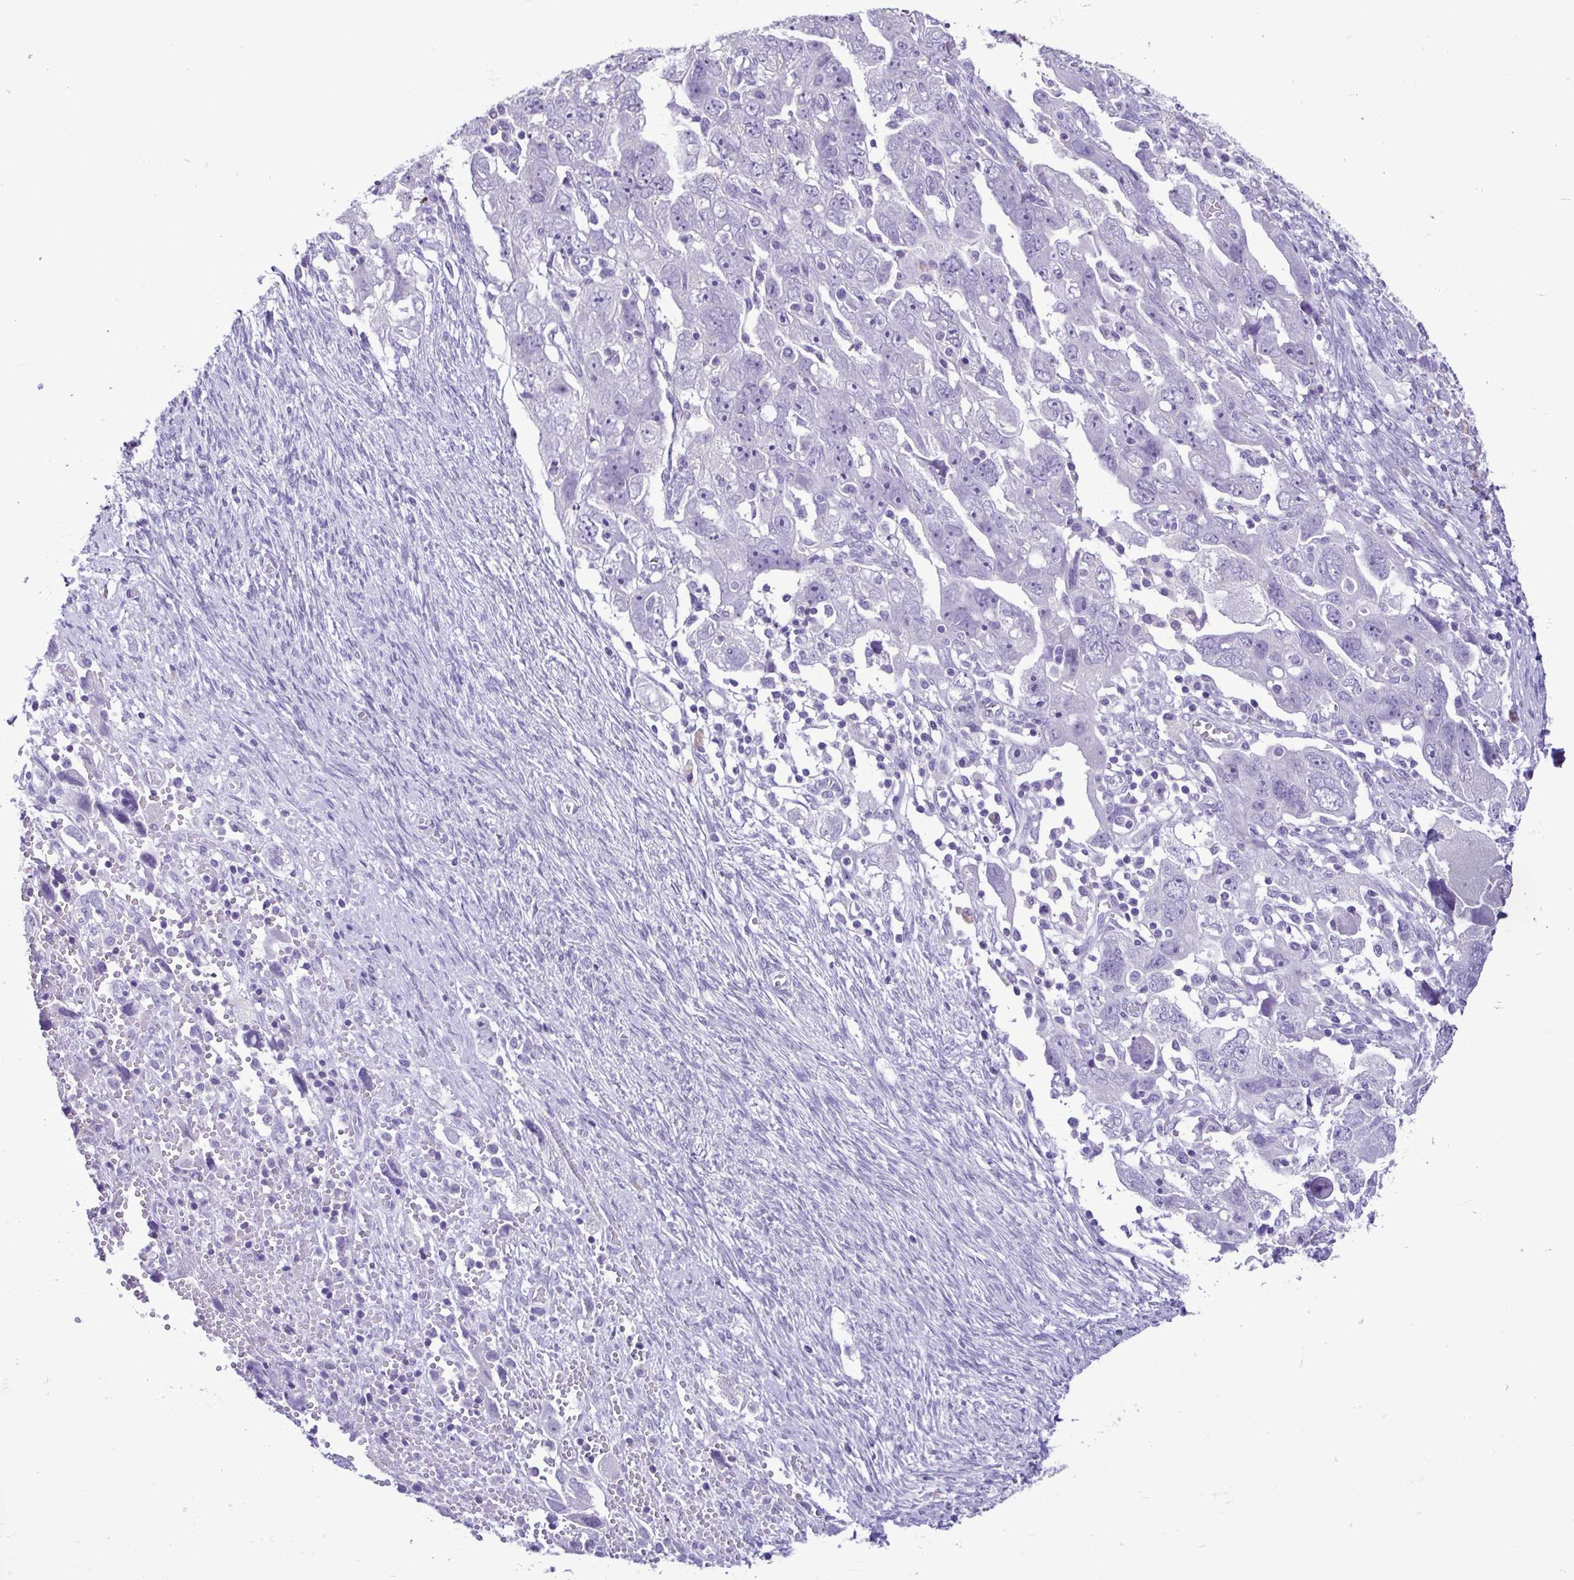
{"staining": {"intensity": "negative", "quantity": "none", "location": "none"}, "tissue": "ovarian cancer", "cell_type": "Tumor cells", "image_type": "cancer", "snomed": [{"axis": "morphology", "description": "Carcinoma, NOS"}, {"axis": "morphology", "description": "Cystadenocarcinoma, serous, NOS"}, {"axis": "topography", "description": "Ovary"}], "caption": "This is an immunohistochemistry (IHC) image of carcinoma (ovarian). There is no staining in tumor cells.", "gene": "CBY2", "patient": {"sex": "female", "age": 69}}